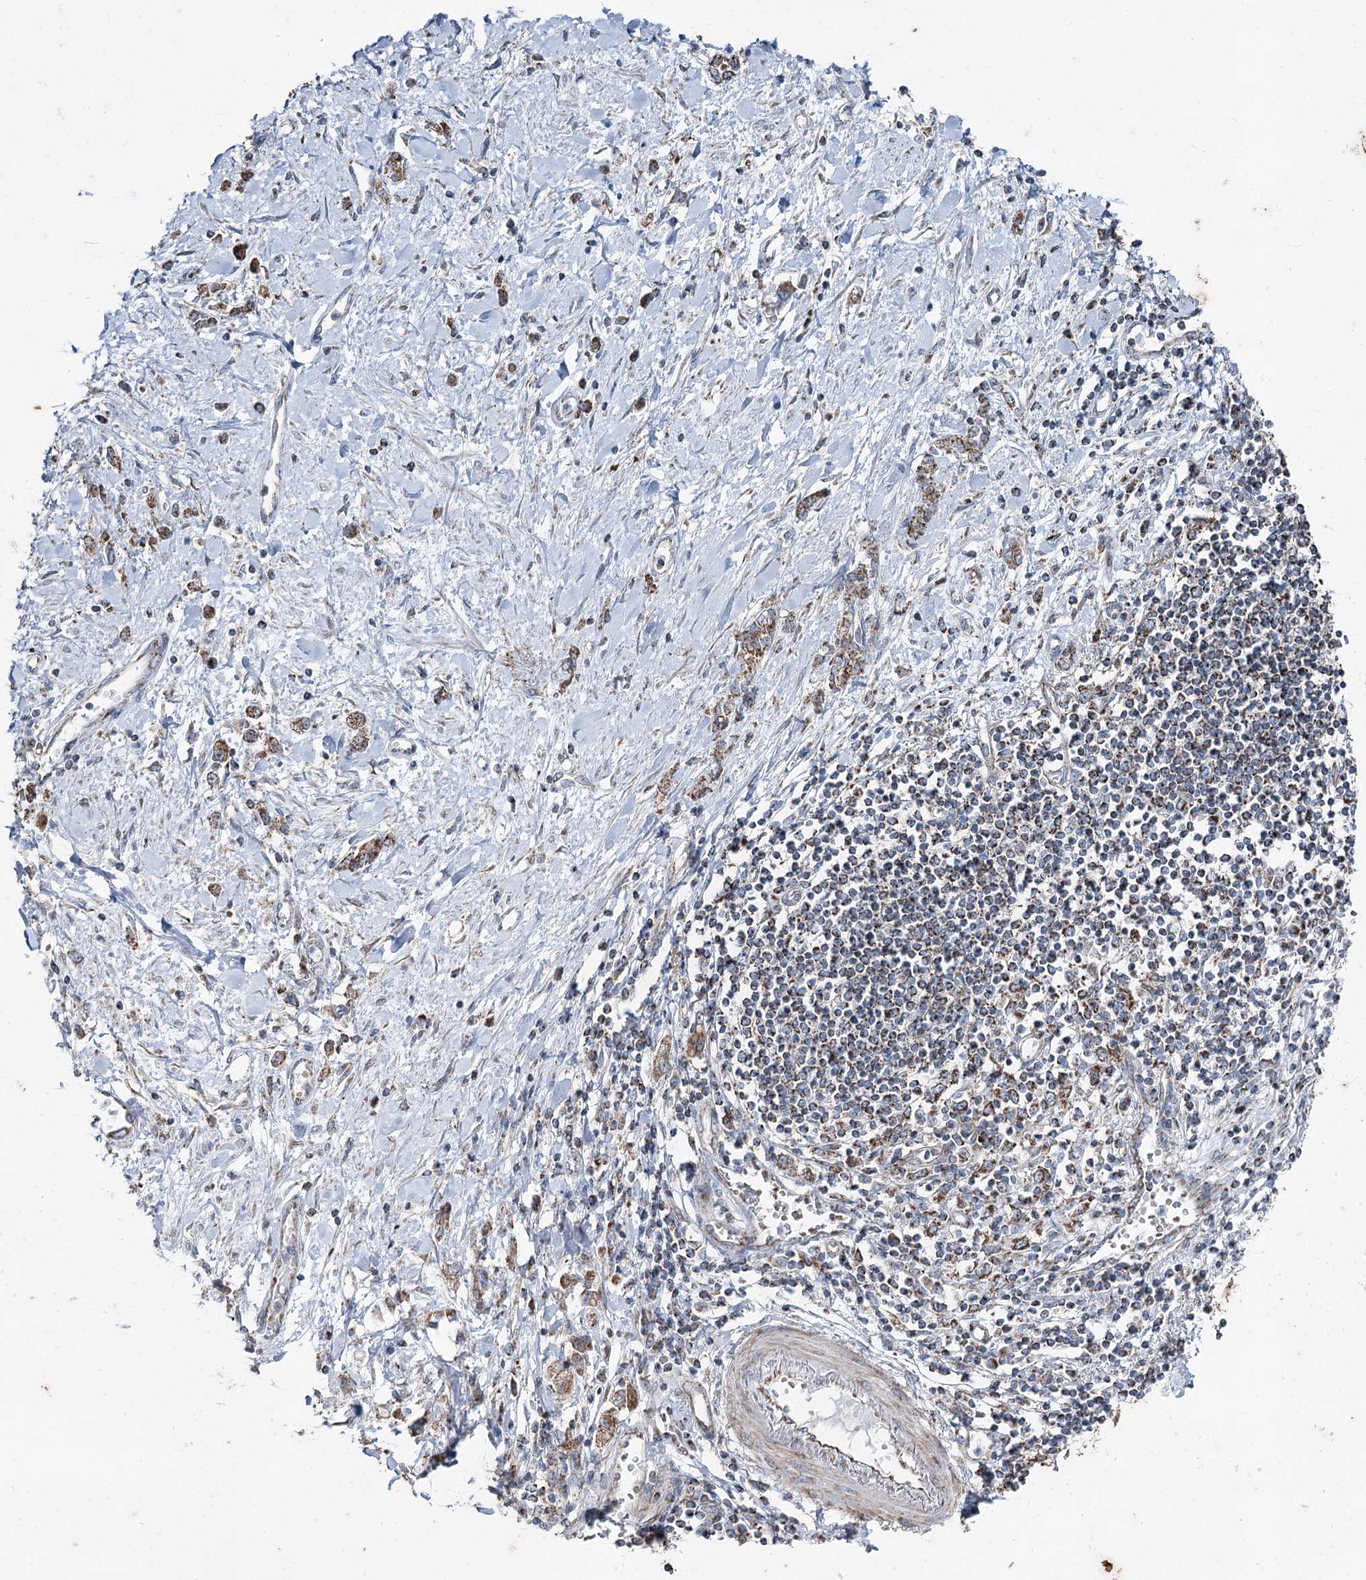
{"staining": {"intensity": "moderate", "quantity": ">75%", "location": "cytoplasmic/membranous"}, "tissue": "stomach cancer", "cell_type": "Tumor cells", "image_type": "cancer", "snomed": [{"axis": "morphology", "description": "Adenocarcinoma, NOS"}, {"axis": "topography", "description": "Stomach"}], "caption": "Moderate cytoplasmic/membranous protein staining is present in about >75% of tumor cells in stomach cancer. (Stains: DAB in brown, nuclei in blue, Microscopy: brightfield microscopy at high magnification).", "gene": "UCN3", "patient": {"sex": "female", "age": 76}}